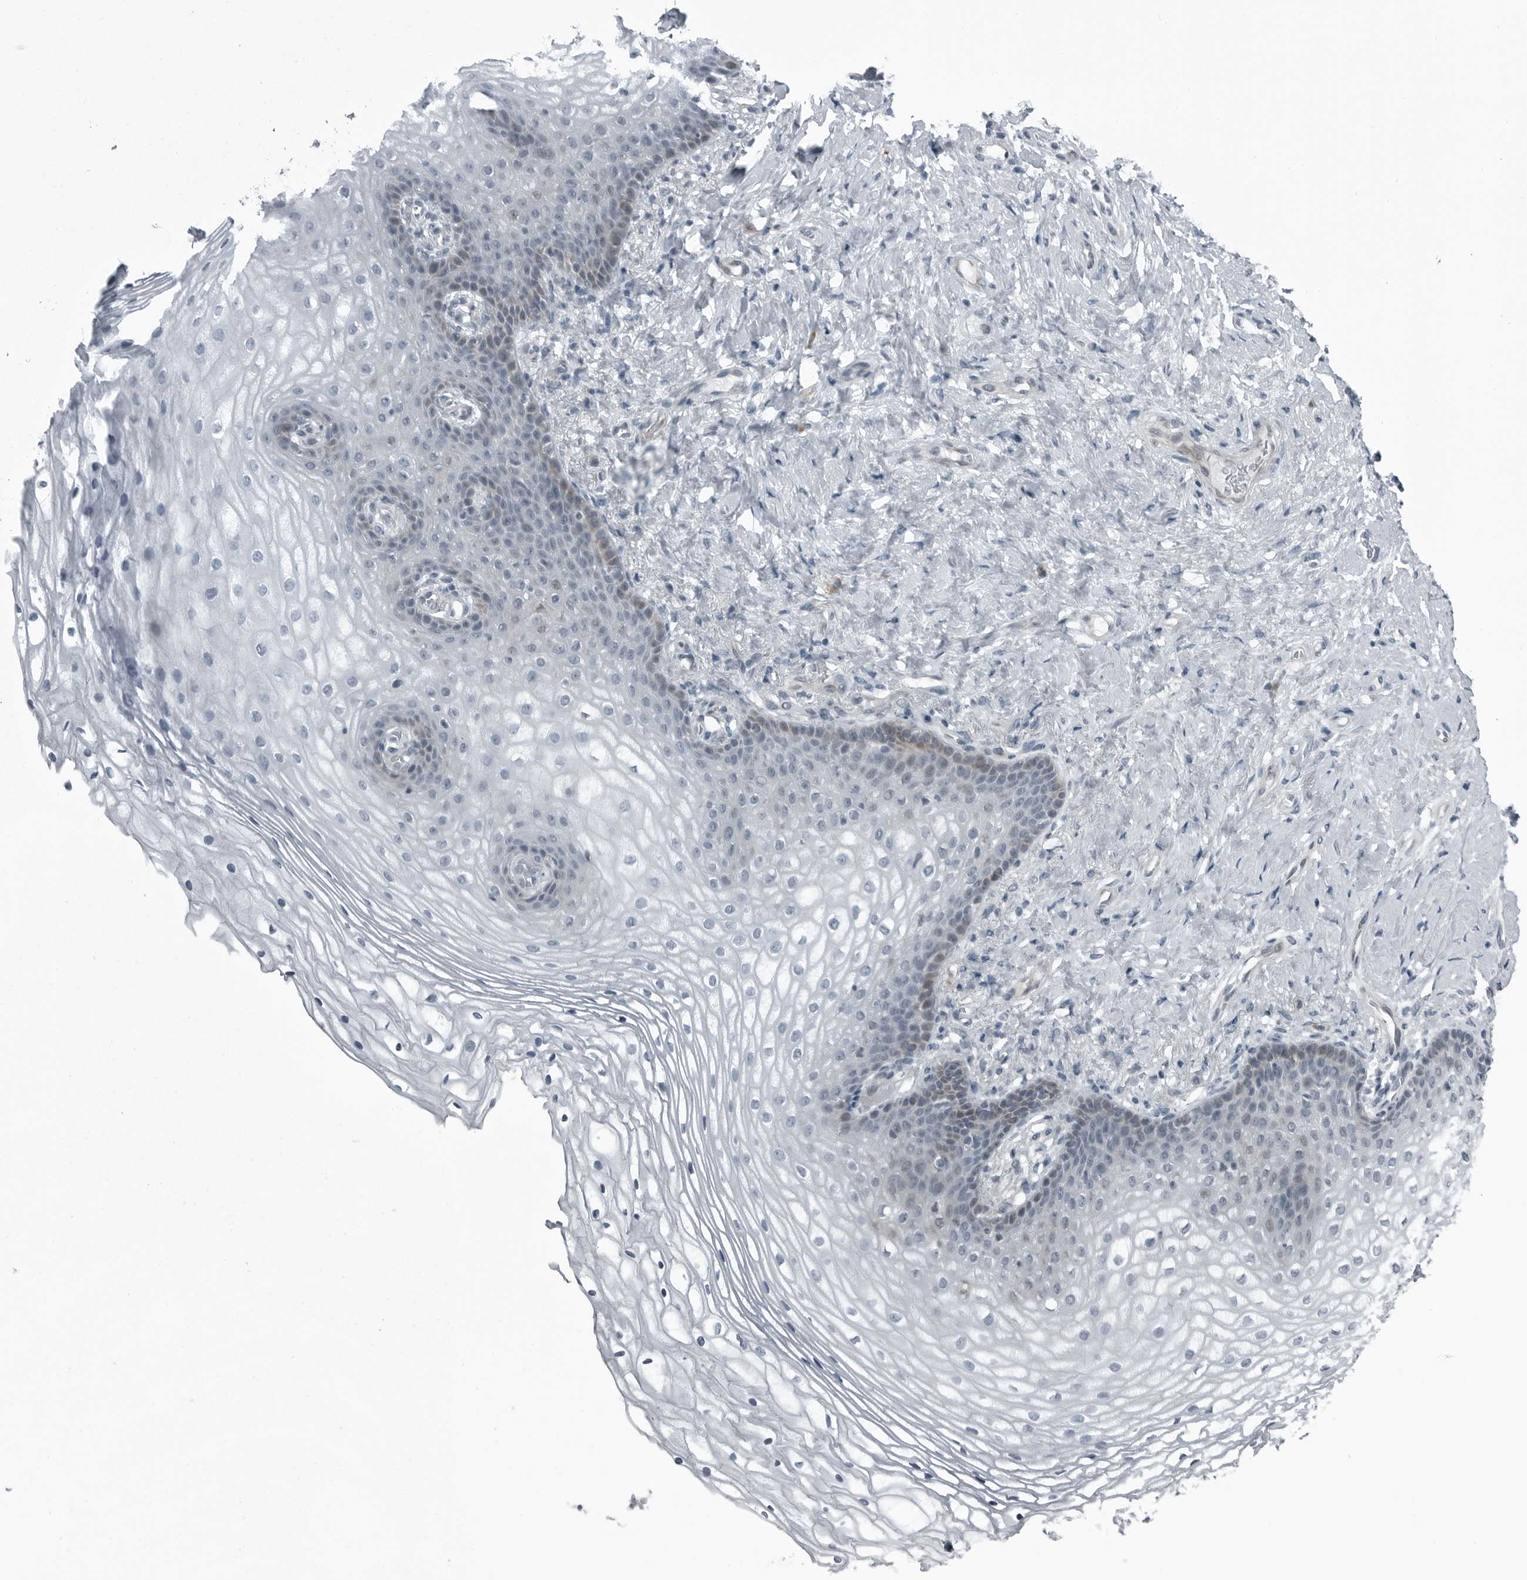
{"staining": {"intensity": "weak", "quantity": "<25%", "location": "cytoplasmic/membranous"}, "tissue": "vagina", "cell_type": "Squamous epithelial cells", "image_type": "normal", "snomed": [{"axis": "morphology", "description": "Normal tissue, NOS"}, {"axis": "topography", "description": "Vagina"}], "caption": "Protein analysis of benign vagina shows no significant staining in squamous epithelial cells. (Brightfield microscopy of DAB (3,3'-diaminobenzidine) immunohistochemistry at high magnification).", "gene": "DNAAF11", "patient": {"sex": "female", "age": 60}}